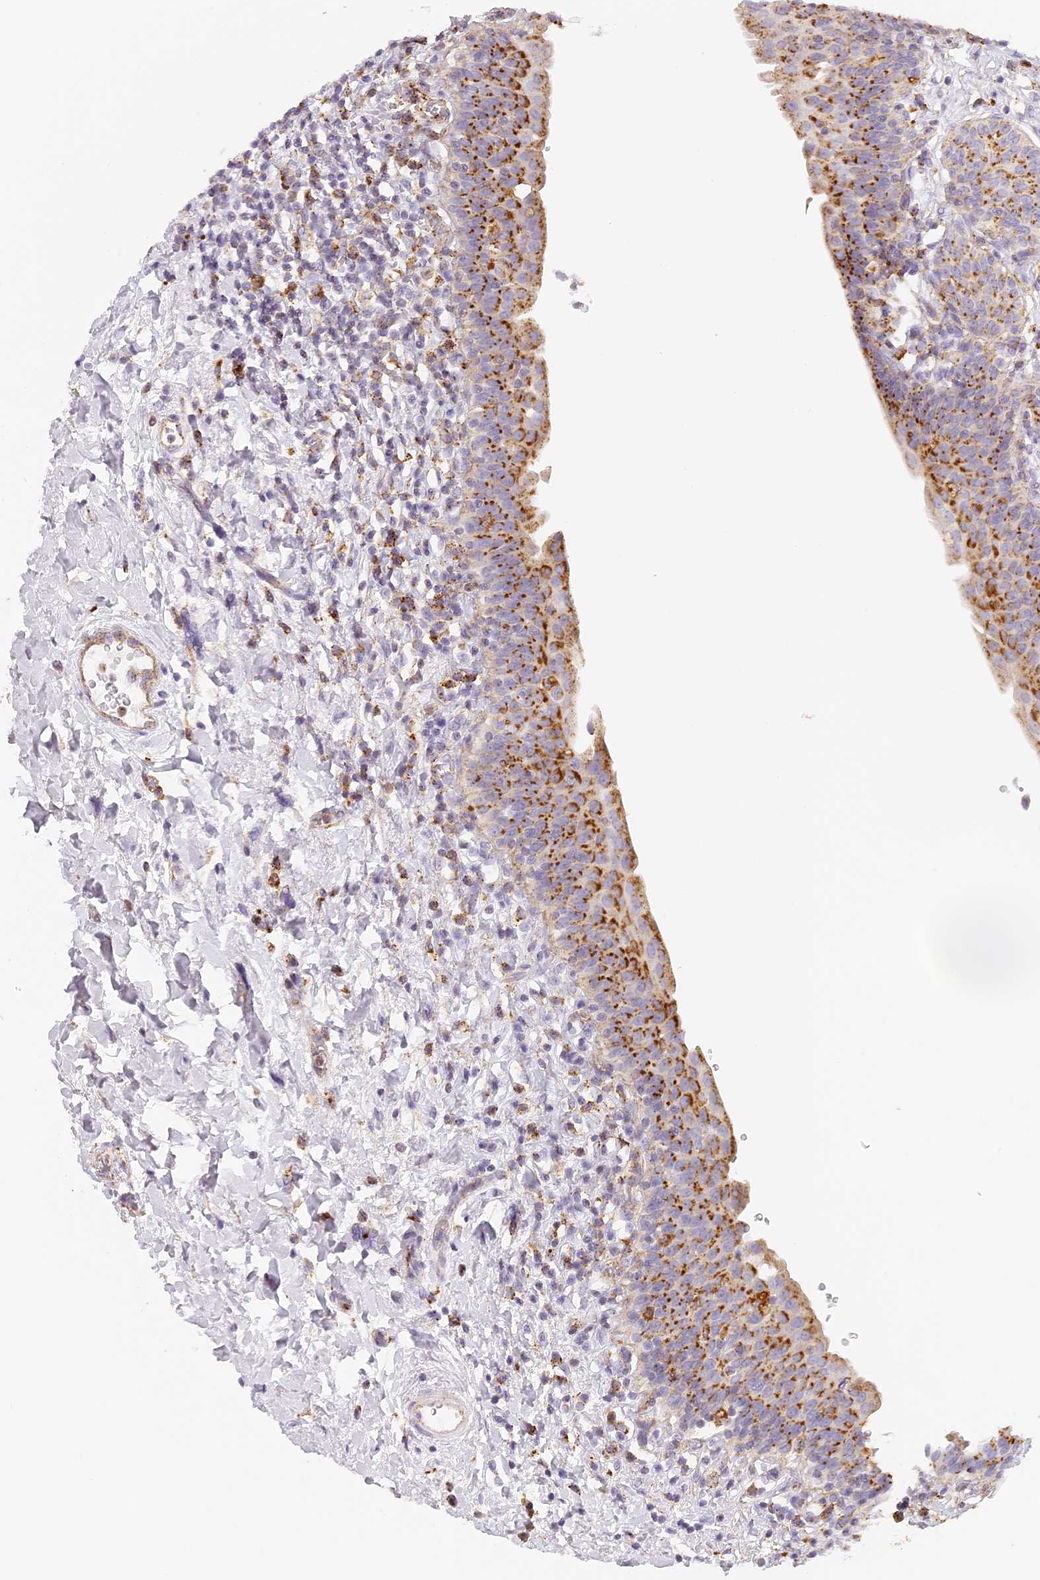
{"staining": {"intensity": "moderate", "quantity": ">75%", "location": "cytoplasmic/membranous"}, "tissue": "urinary bladder", "cell_type": "Urothelial cells", "image_type": "normal", "snomed": [{"axis": "morphology", "description": "Normal tissue, NOS"}, {"axis": "topography", "description": "Urinary bladder"}], "caption": "Urinary bladder stained for a protein (brown) displays moderate cytoplasmic/membranous positive staining in approximately >75% of urothelial cells.", "gene": "LAMP2", "patient": {"sex": "male", "age": 83}}